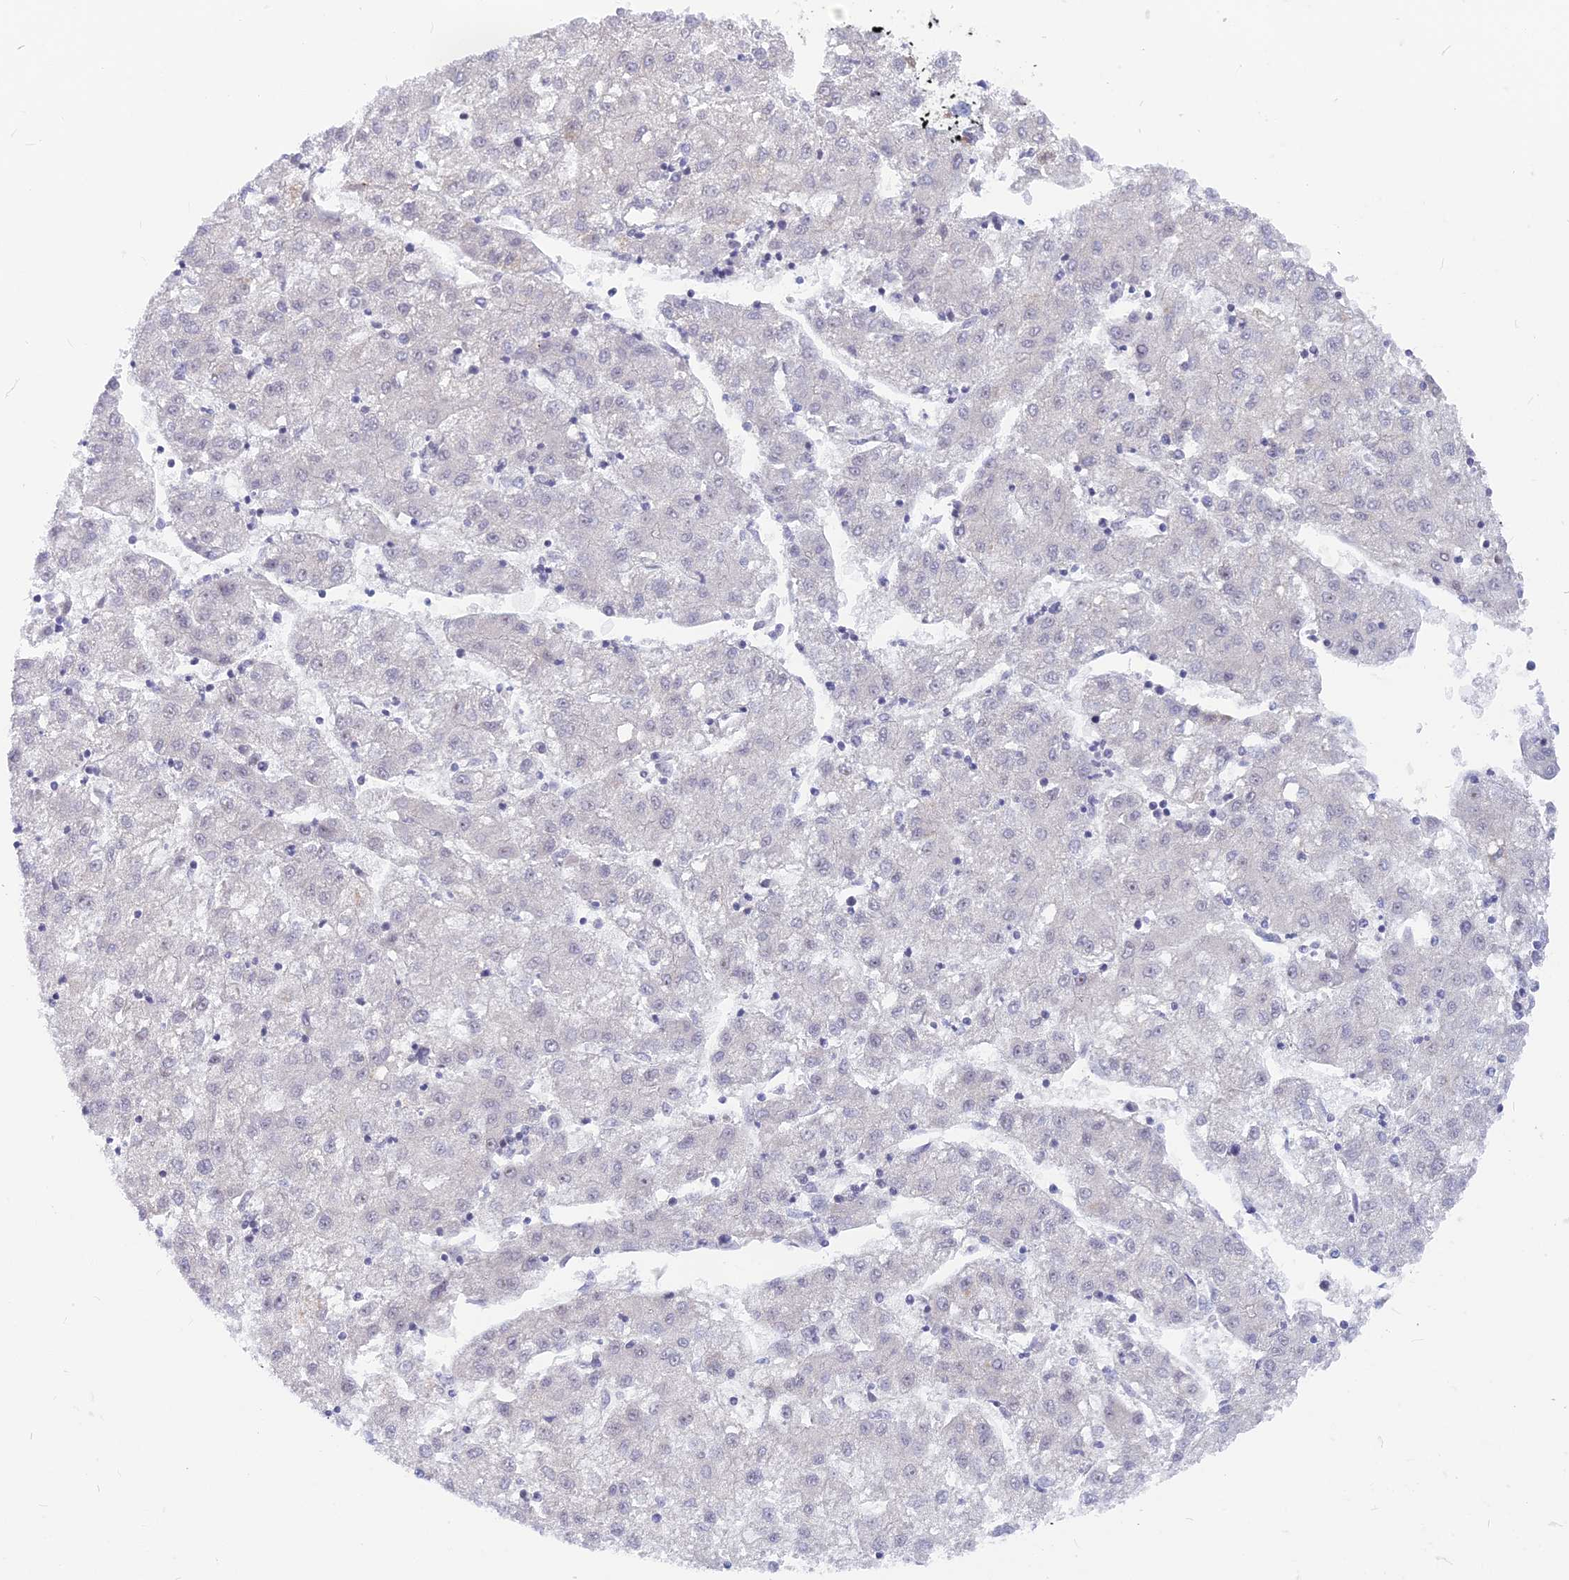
{"staining": {"intensity": "negative", "quantity": "none", "location": "none"}, "tissue": "liver cancer", "cell_type": "Tumor cells", "image_type": "cancer", "snomed": [{"axis": "morphology", "description": "Carcinoma, Hepatocellular, NOS"}, {"axis": "topography", "description": "Liver"}], "caption": "The immunohistochemistry image has no significant expression in tumor cells of liver cancer (hepatocellular carcinoma) tissue.", "gene": "PLAC9", "patient": {"sex": "male", "age": 72}}